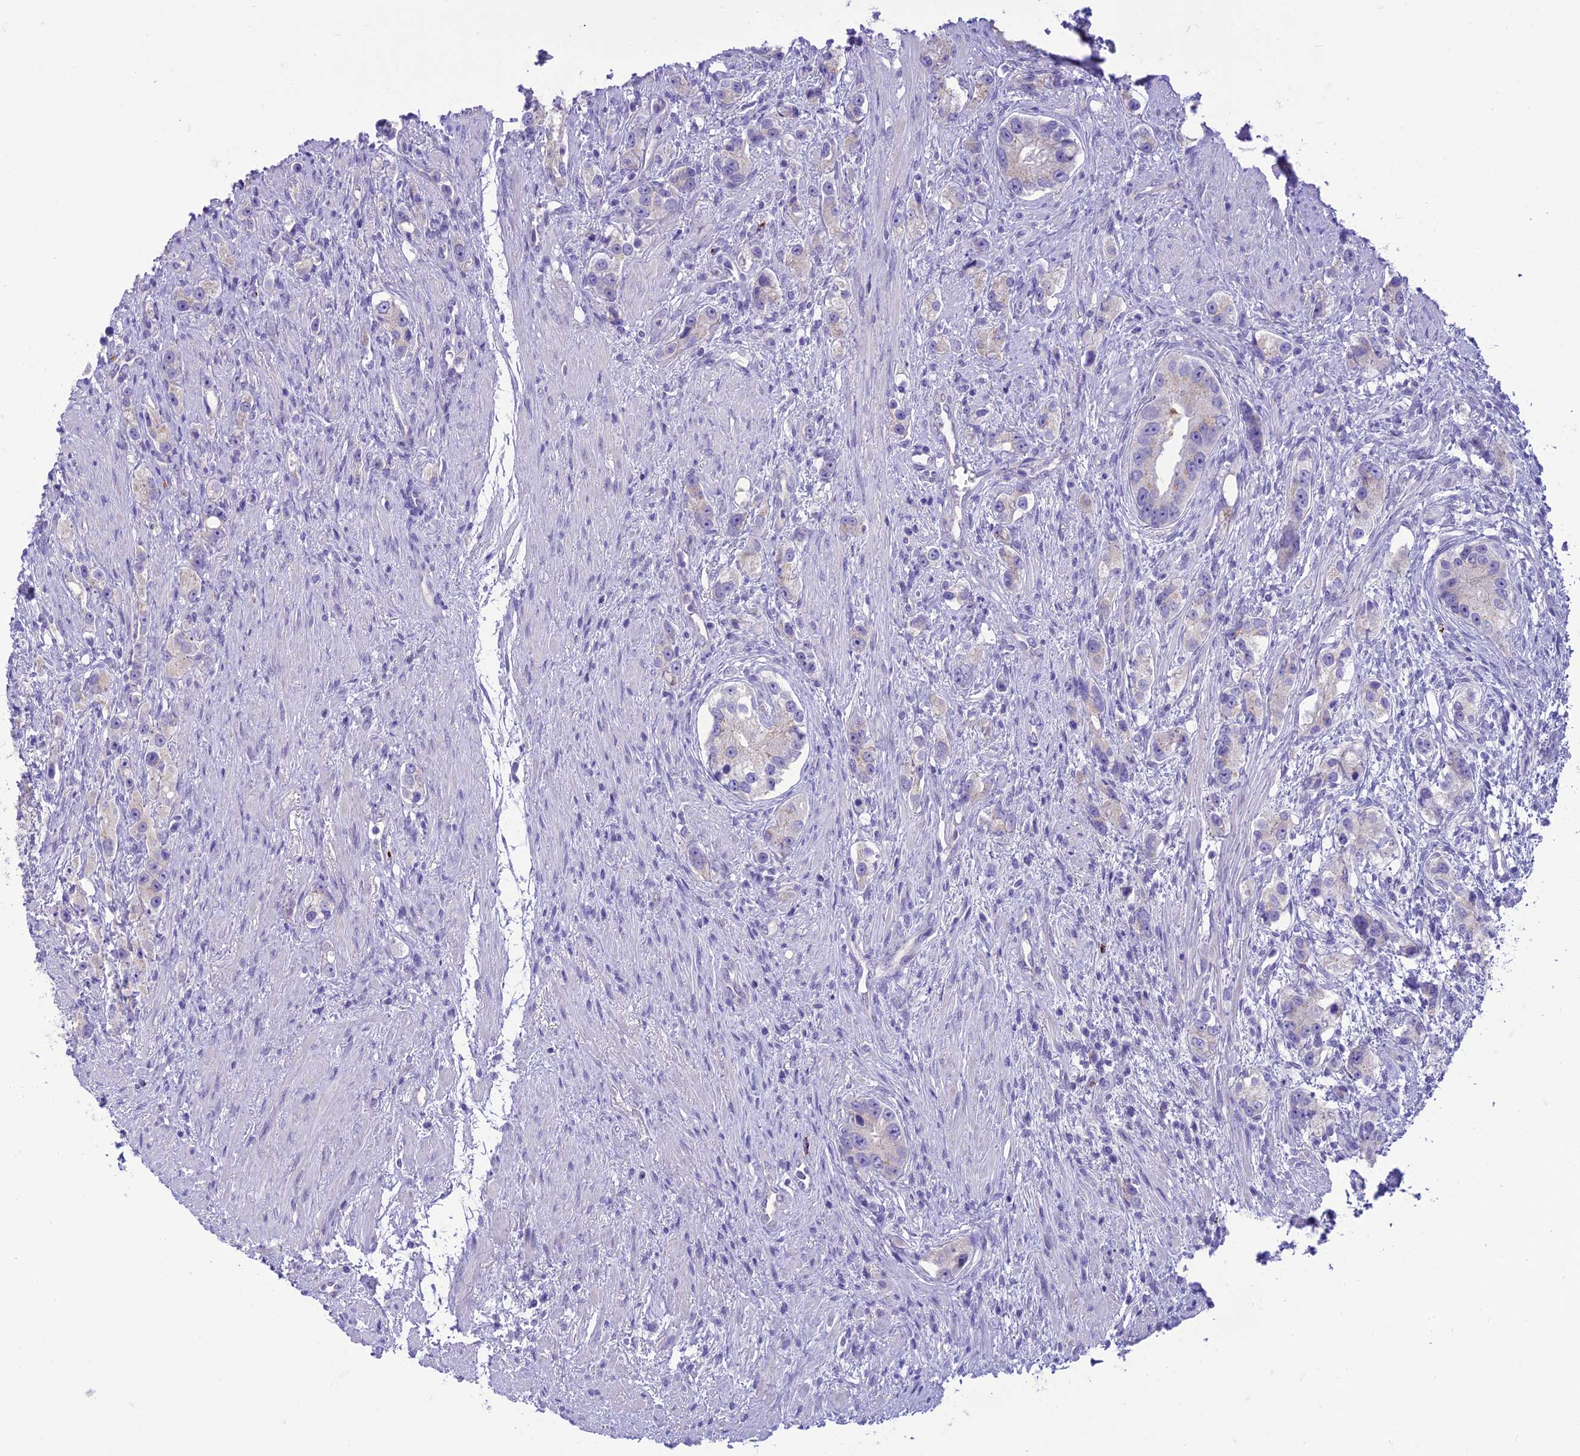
{"staining": {"intensity": "negative", "quantity": "none", "location": "none"}, "tissue": "prostate cancer", "cell_type": "Tumor cells", "image_type": "cancer", "snomed": [{"axis": "morphology", "description": "Adenocarcinoma, High grade"}, {"axis": "topography", "description": "Prostate"}], "caption": "DAB (3,3'-diaminobenzidine) immunohistochemical staining of human prostate high-grade adenocarcinoma shows no significant staining in tumor cells.", "gene": "DHDH", "patient": {"sex": "male", "age": 63}}